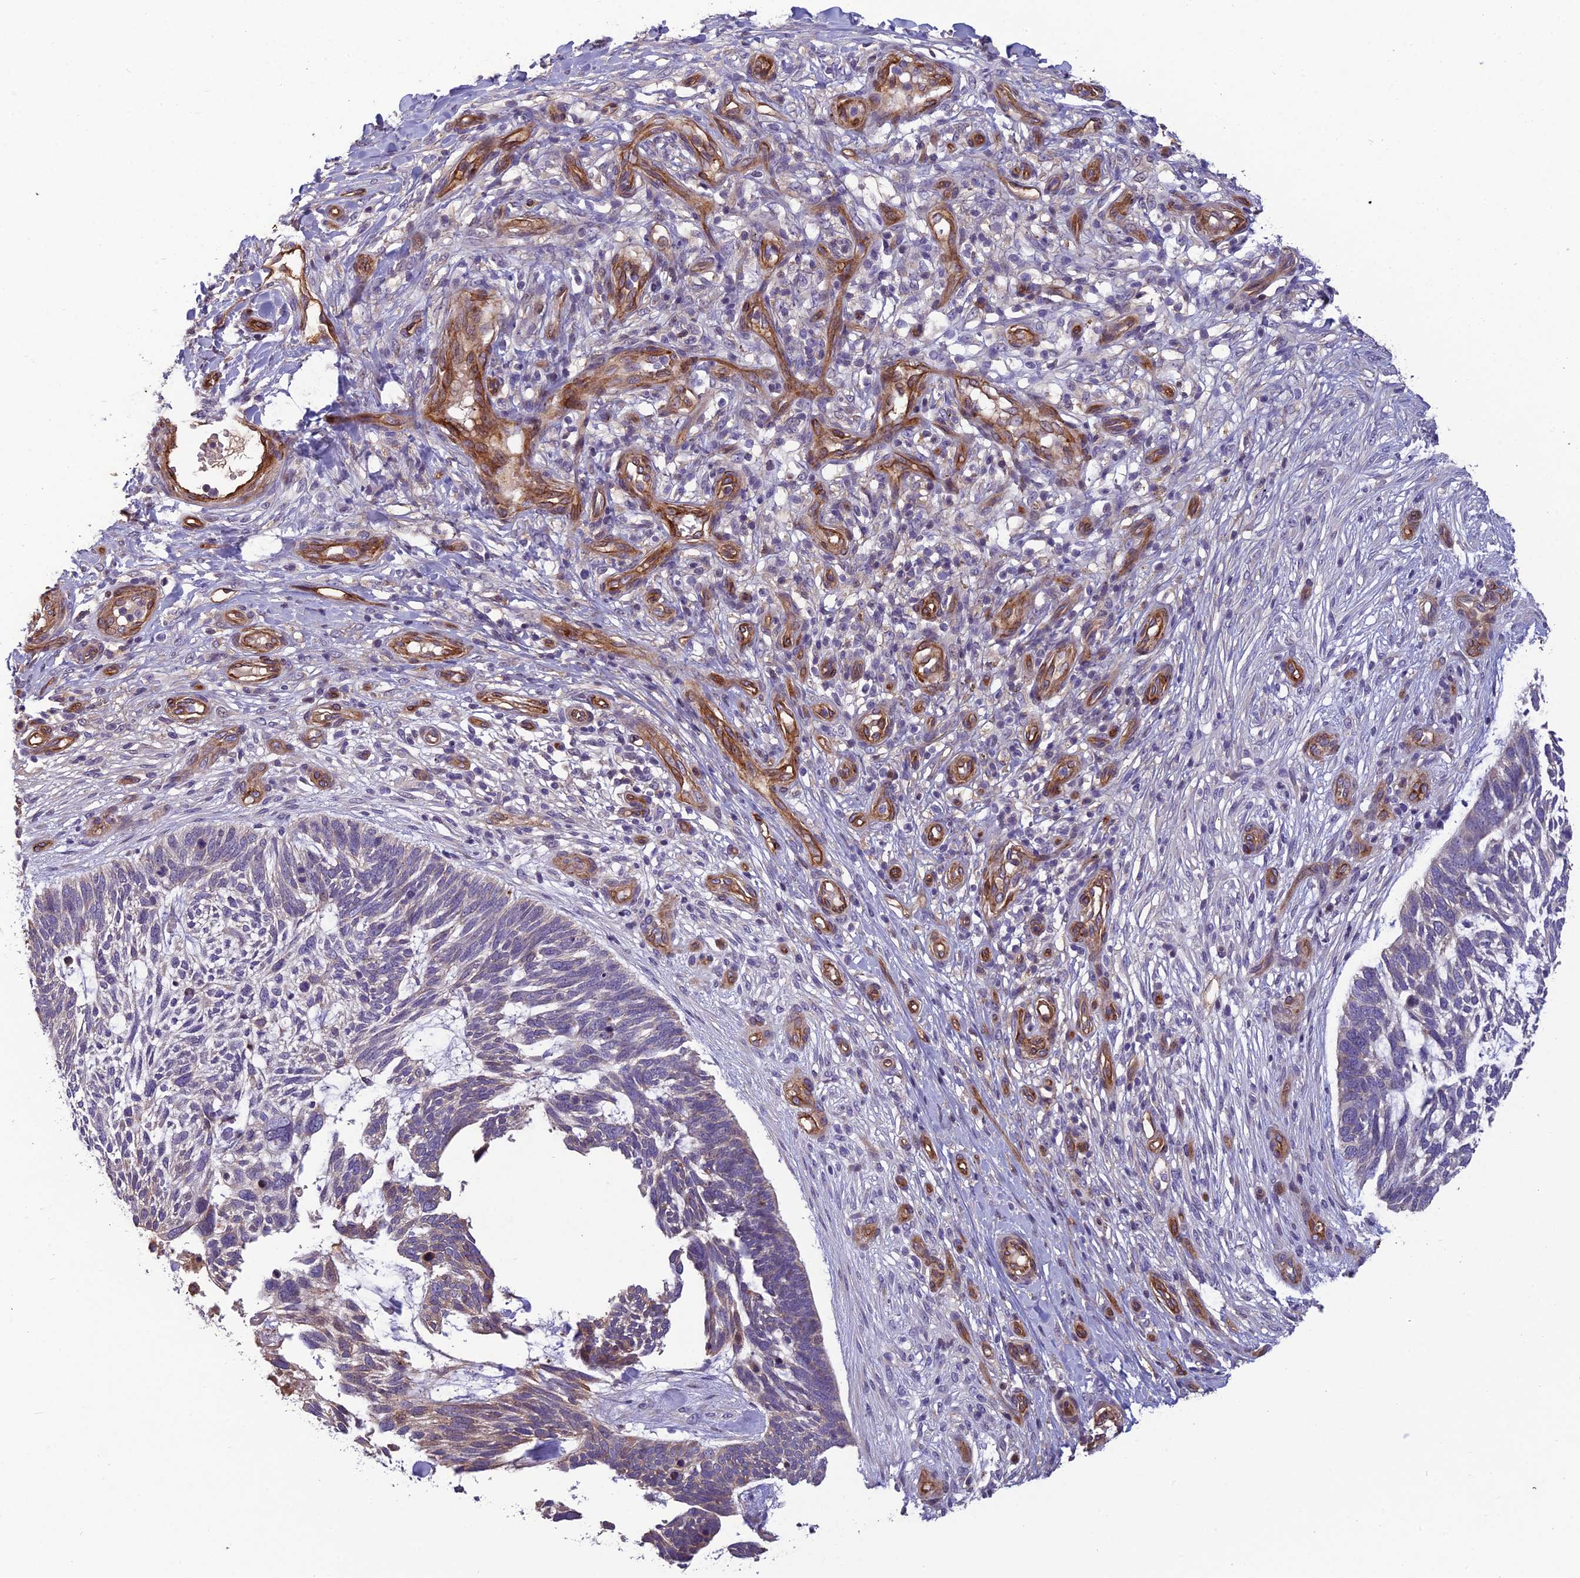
{"staining": {"intensity": "moderate", "quantity": "<25%", "location": "cytoplasmic/membranous"}, "tissue": "skin cancer", "cell_type": "Tumor cells", "image_type": "cancer", "snomed": [{"axis": "morphology", "description": "Basal cell carcinoma"}, {"axis": "topography", "description": "Skin"}], "caption": "Brown immunohistochemical staining in human skin cancer (basal cell carcinoma) demonstrates moderate cytoplasmic/membranous staining in about <25% of tumor cells.", "gene": "TSPAN15", "patient": {"sex": "male", "age": 88}}